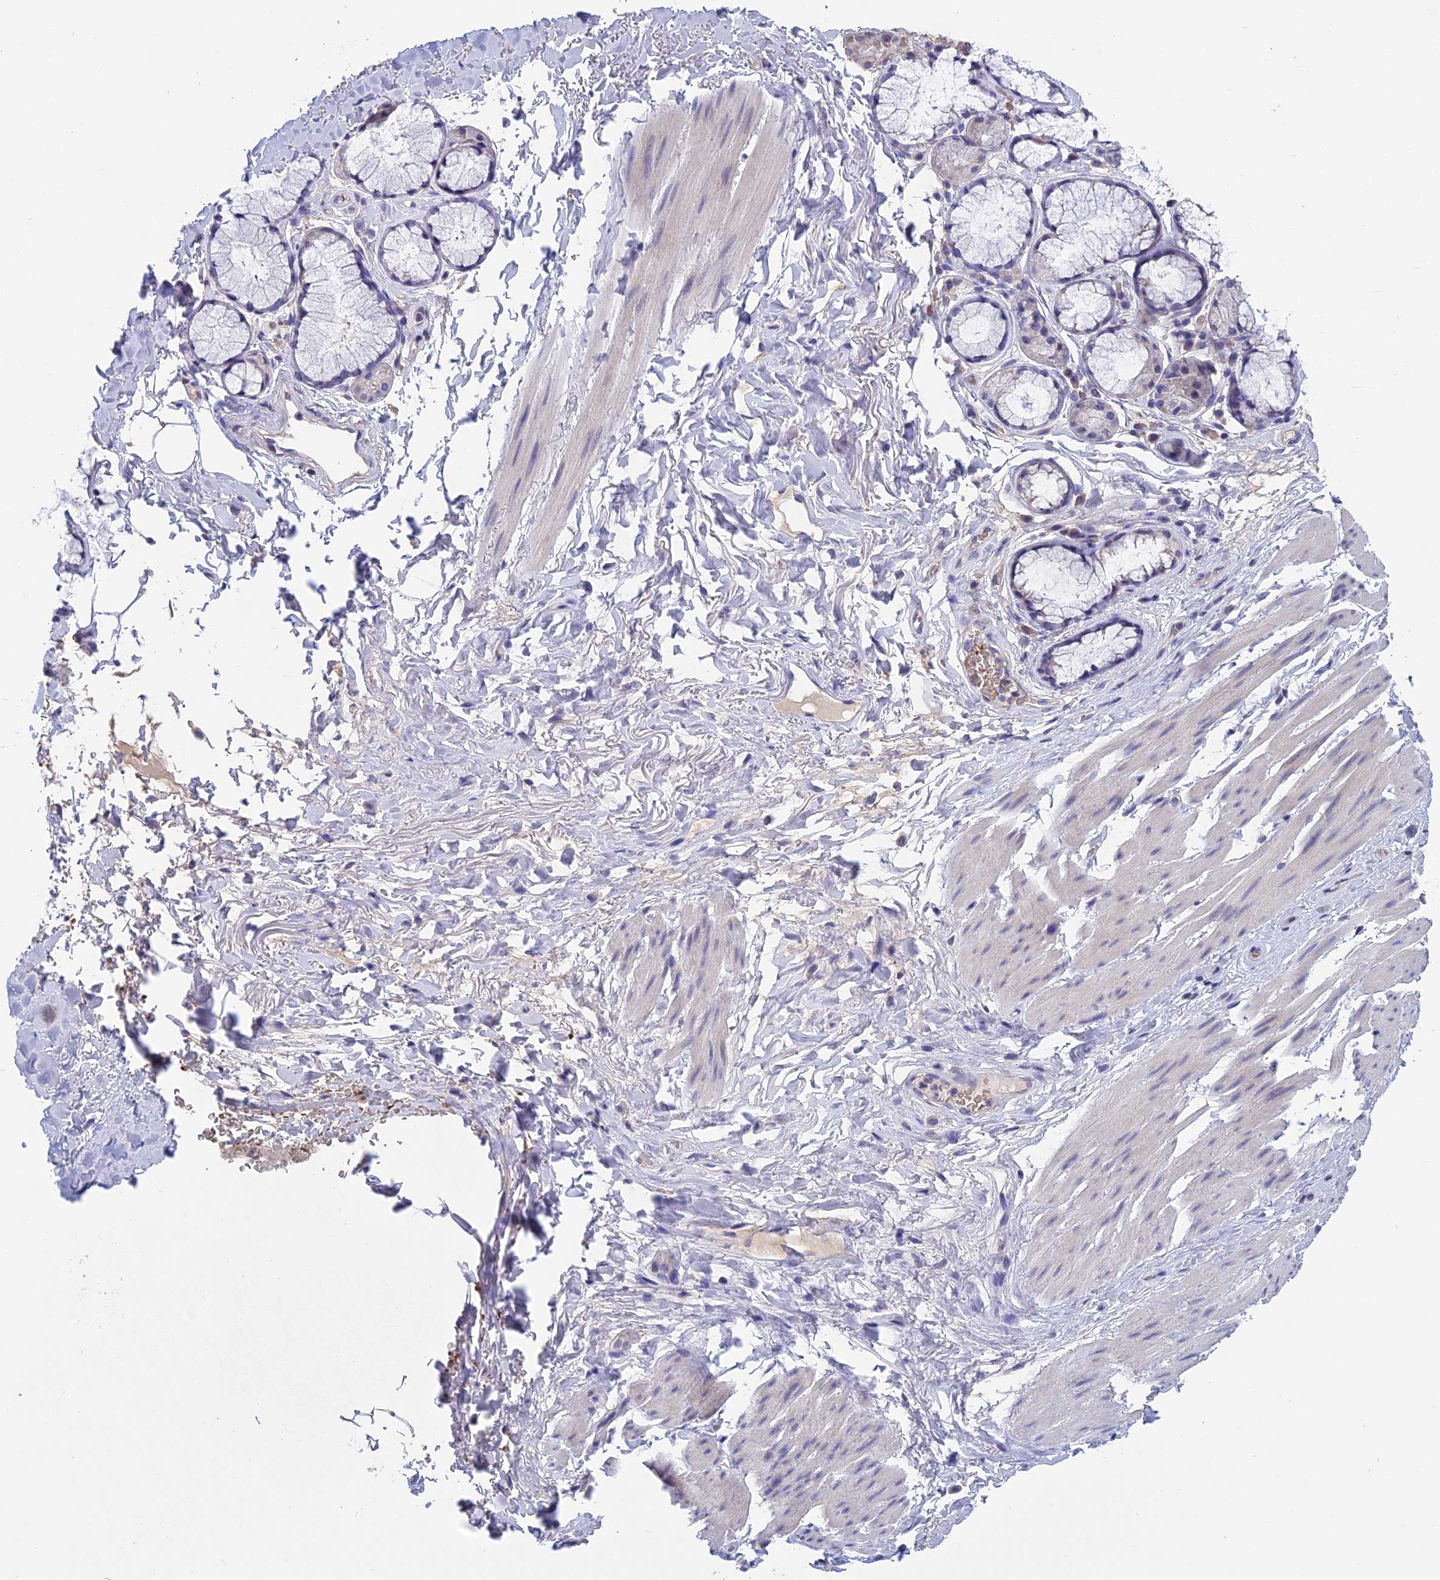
{"staining": {"intensity": "negative", "quantity": "none", "location": "none"}, "tissue": "adipose tissue", "cell_type": "Adipocytes", "image_type": "normal", "snomed": [{"axis": "morphology", "description": "Normal tissue, NOS"}, {"axis": "topography", "description": "Cartilage tissue"}], "caption": "IHC of normal adipose tissue exhibits no staining in adipocytes.", "gene": "KNOP1", "patient": {"sex": "female", "age": 63}}